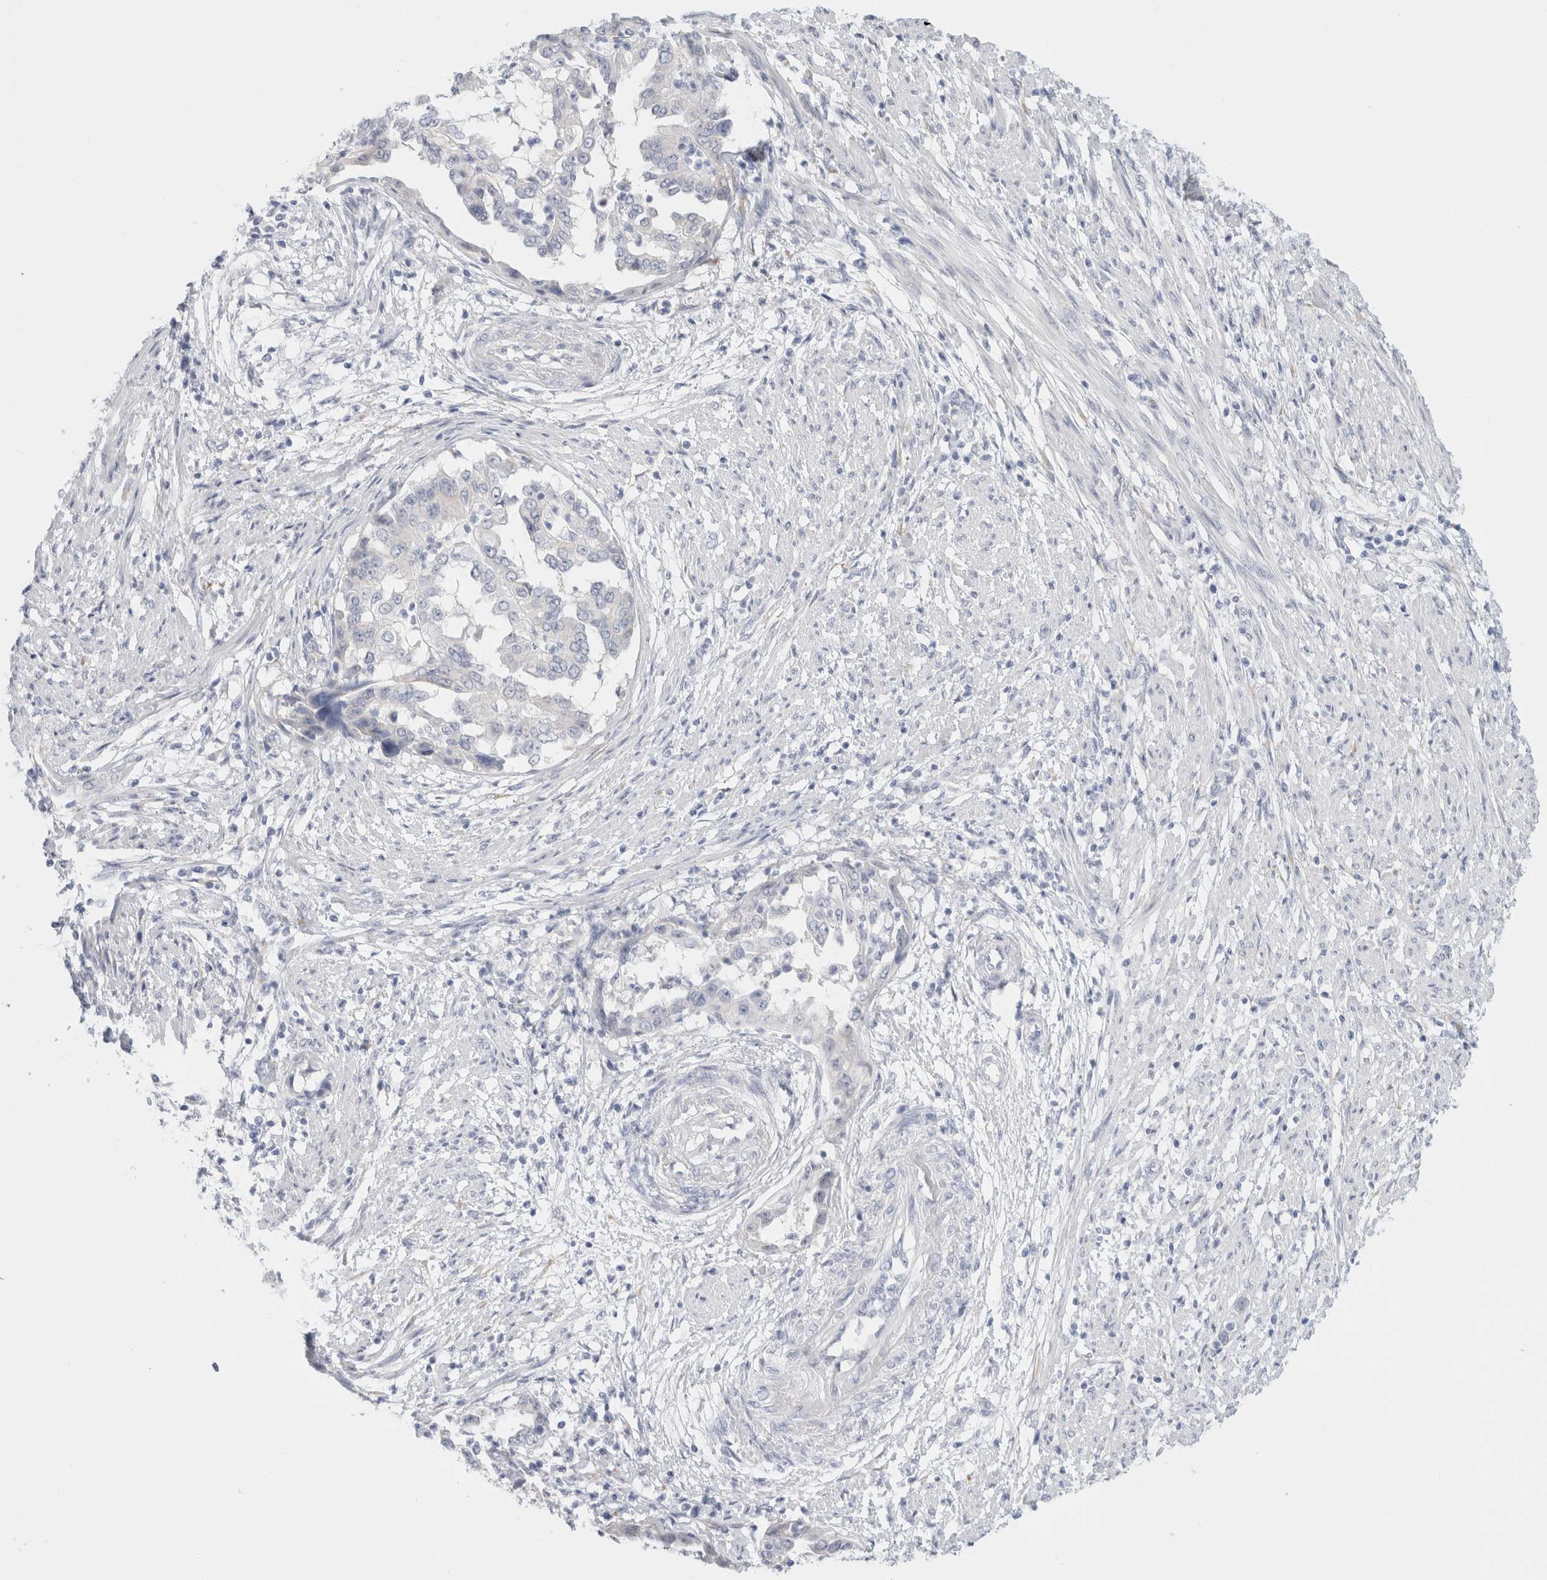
{"staining": {"intensity": "negative", "quantity": "none", "location": "none"}, "tissue": "endometrial cancer", "cell_type": "Tumor cells", "image_type": "cancer", "snomed": [{"axis": "morphology", "description": "Adenocarcinoma, NOS"}, {"axis": "topography", "description": "Endometrium"}], "caption": "Endometrial cancer stained for a protein using immunohistochemistry (IHC) exhibits no expression tumor cells.", "gene": "RTN4", "patient": {"sex": "female", "age": 85}}